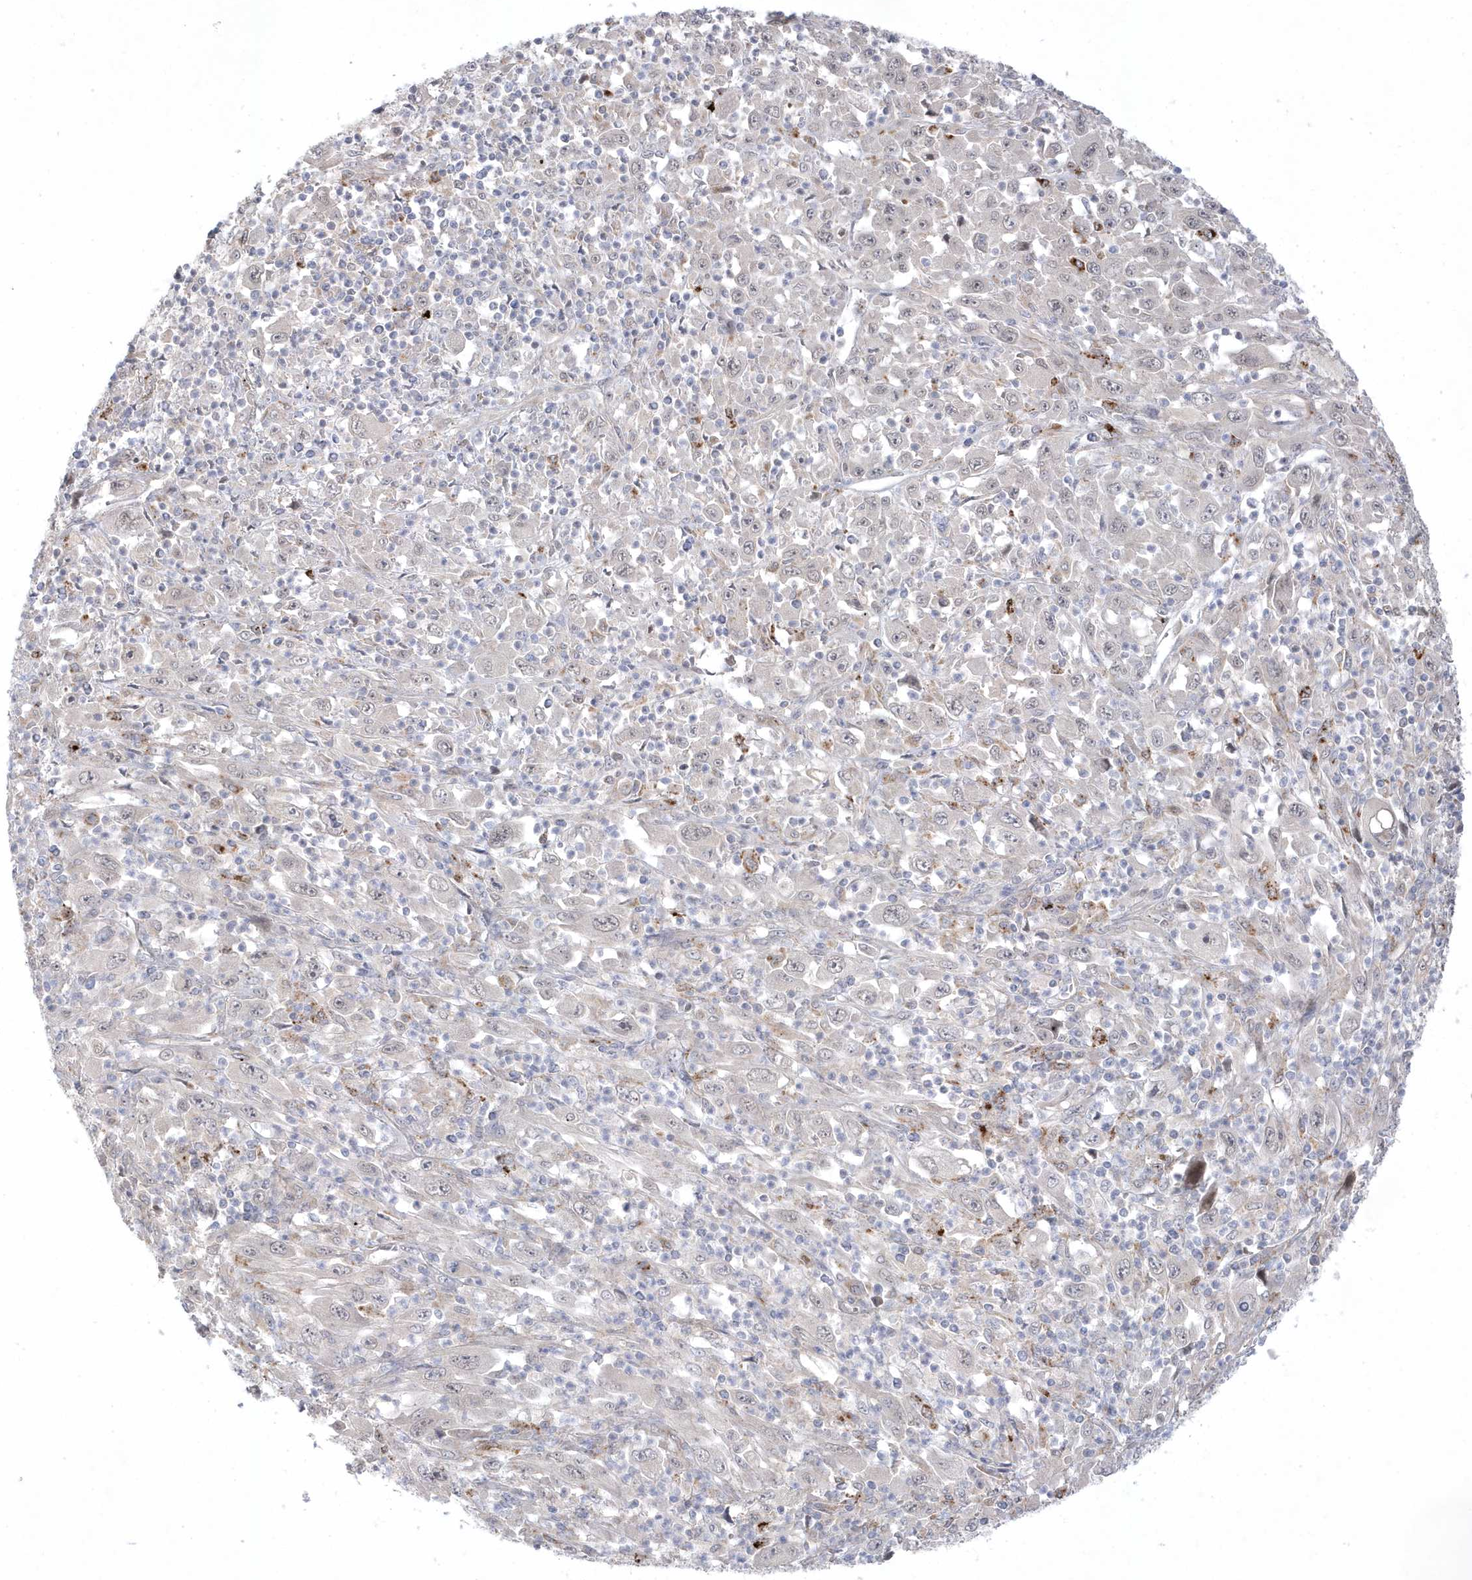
{"staining": {"intensity": "negative", "quantity": "none", "location": "none"}, "tissue": "melanoma", "cell_type": "Tumor cells", "image_type": "cancer", "snomed": [{"axis": "morphology", "description": "Malignant melanoma, Metastatic site"}, {"axis": "topography", "description": "Skin"}], "caption": "Immunohistochemical staining of human malignant melanoma (metastatic site) reveals no significant positivity in tumor cells.", "gene": "ANAPC1", "patient": {"sex": "female", "age": 56}}